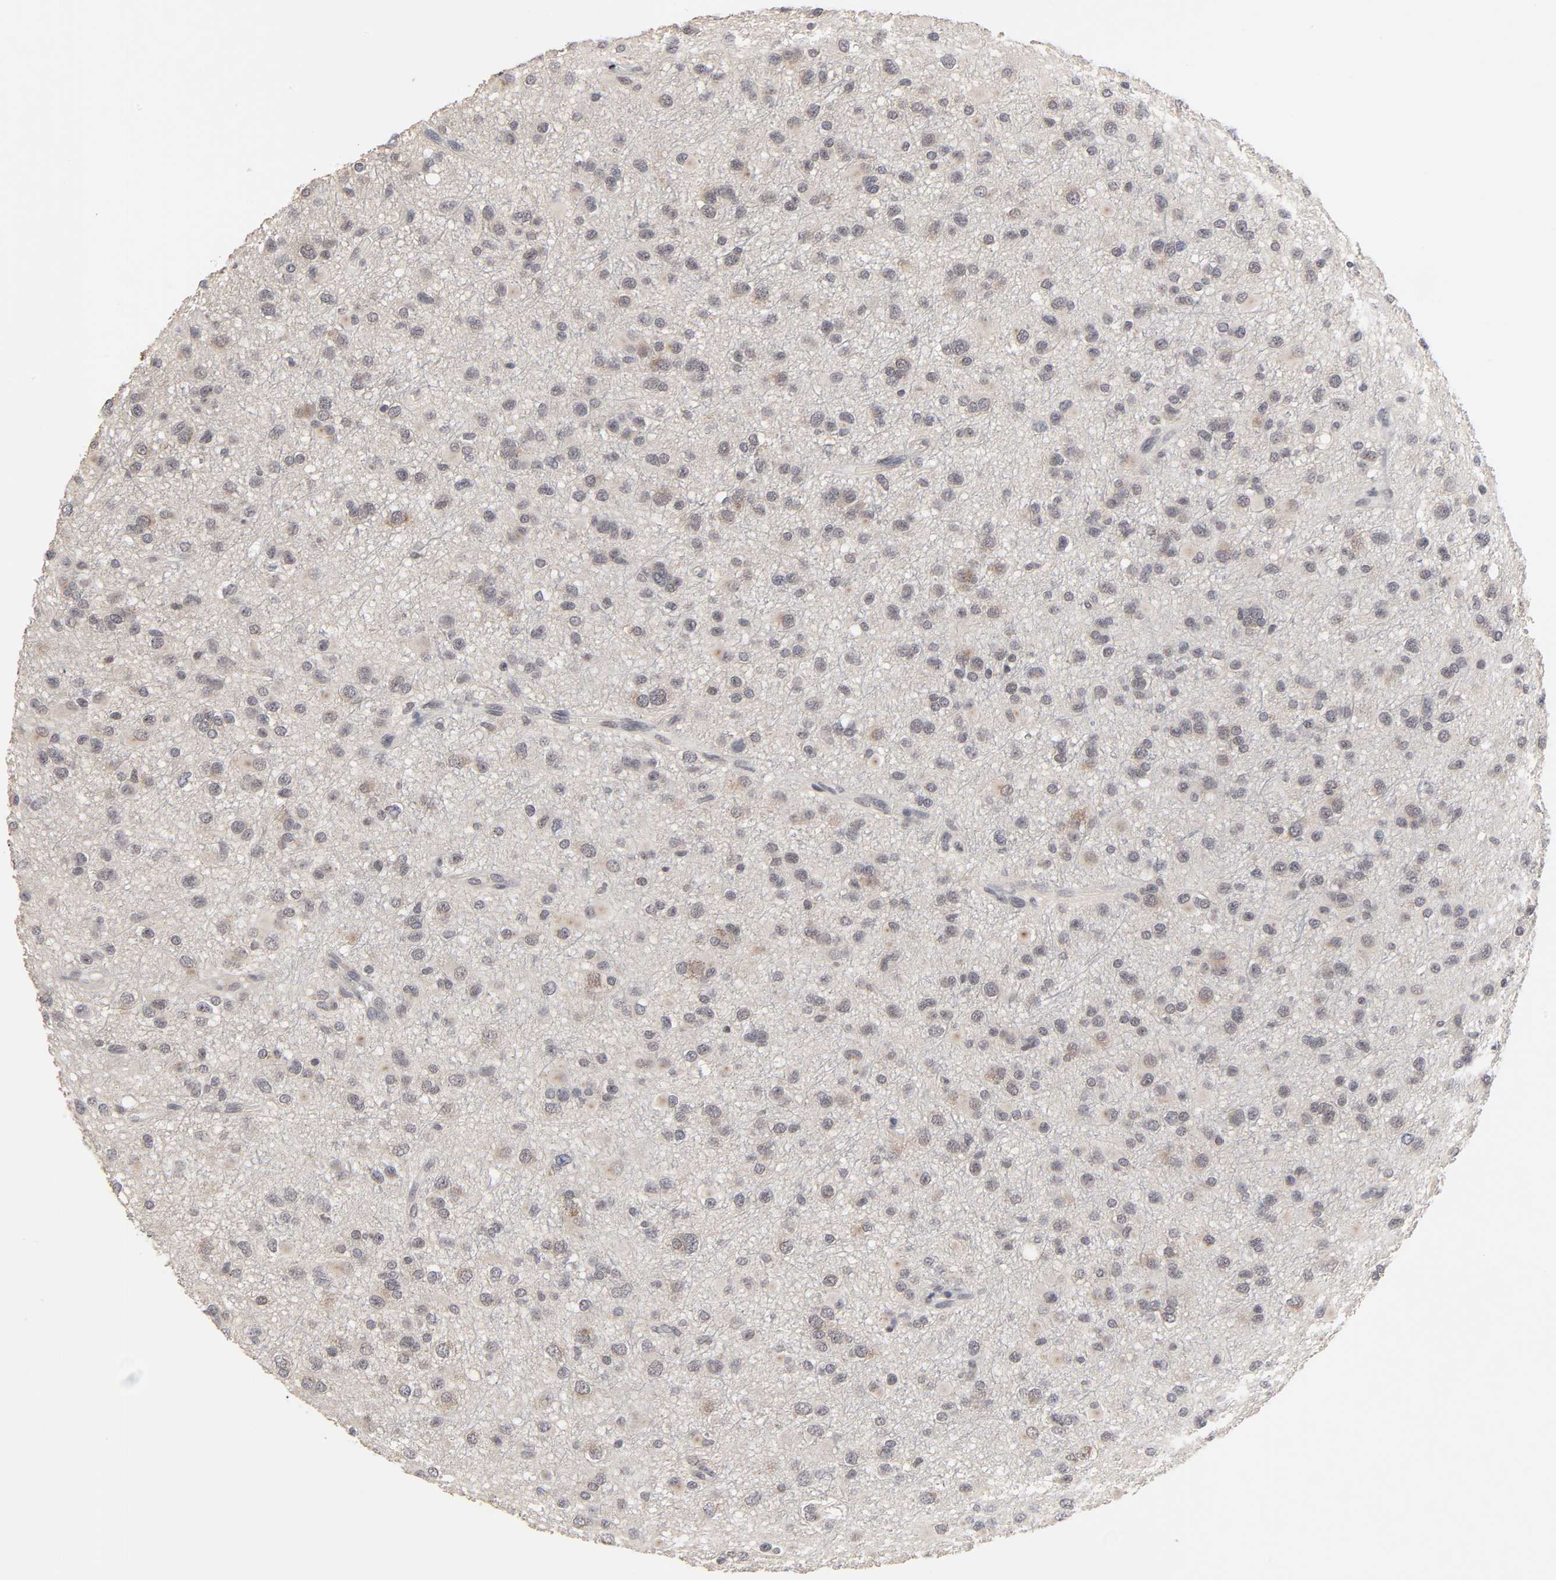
{"staining": {"intensity": "moderate", "quantity": "<25%", "location": "cytoplasmic/membranous"}, "tissue": "glioma", "cell_type": "Tumor cells", "image_type": "cancer", "snomed": [{"axis": "morphology", "description": "Glioma, malignant, Low grade"}, {"axis": "topography", "description": "Brain"}], "caption": "IHC of glioma exhibits low levels of moderate cytoplasmic/membranous staining in approximately <25% of tumor cells.", "gene": "AUH", "patient": {"sex": "male", "age": 42}}